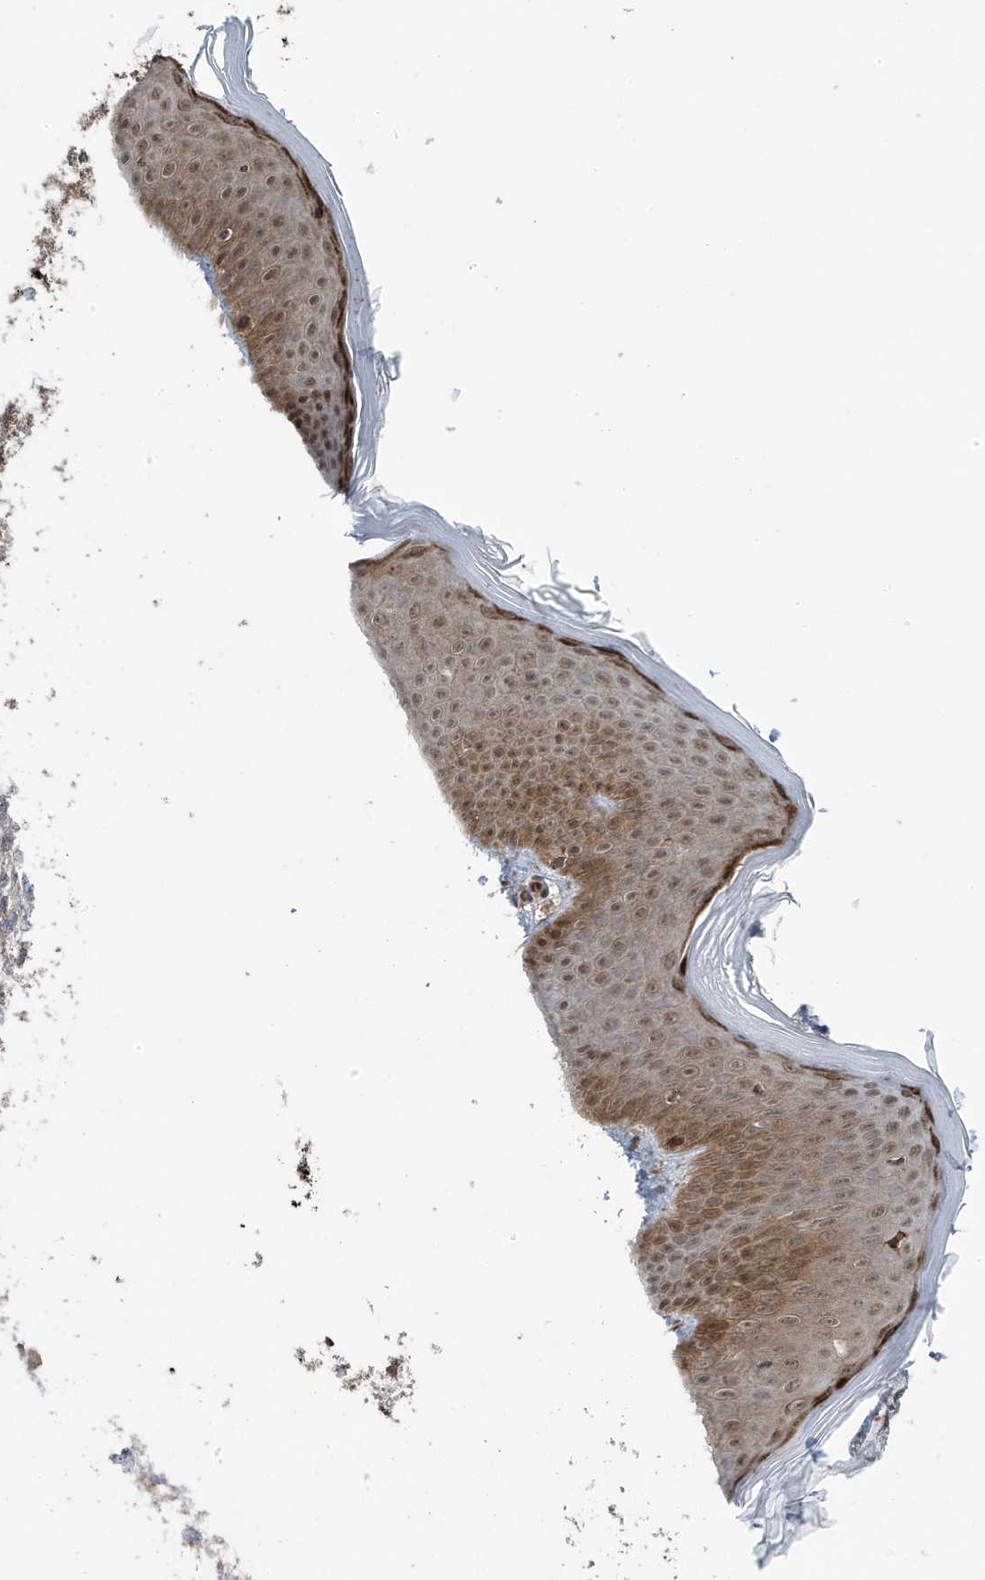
{"staining": {"intensity": "moderate", "quantity": "25%-75%", "location": "cytoplasmic/membranous,nuclear"}, "tissue": "skin", "cell_type": "Fibroblasts", "image_type": "normal", "snomed": [{"axis": "morphology", "description": "Normal tissue, NOS"}, {"axis": "topography", "description": "Skin"}], "caption": "Immunohistochemistry (IHC) (DAB) staining of unremarkable skin exhibits moderate cytoplasmic/membranous,nuclear protein positivity in approximately 25%-75% of fibroblasts.", "gene": "MAPK1IP1L", "patient": {"sex": "male", "age": 36}}